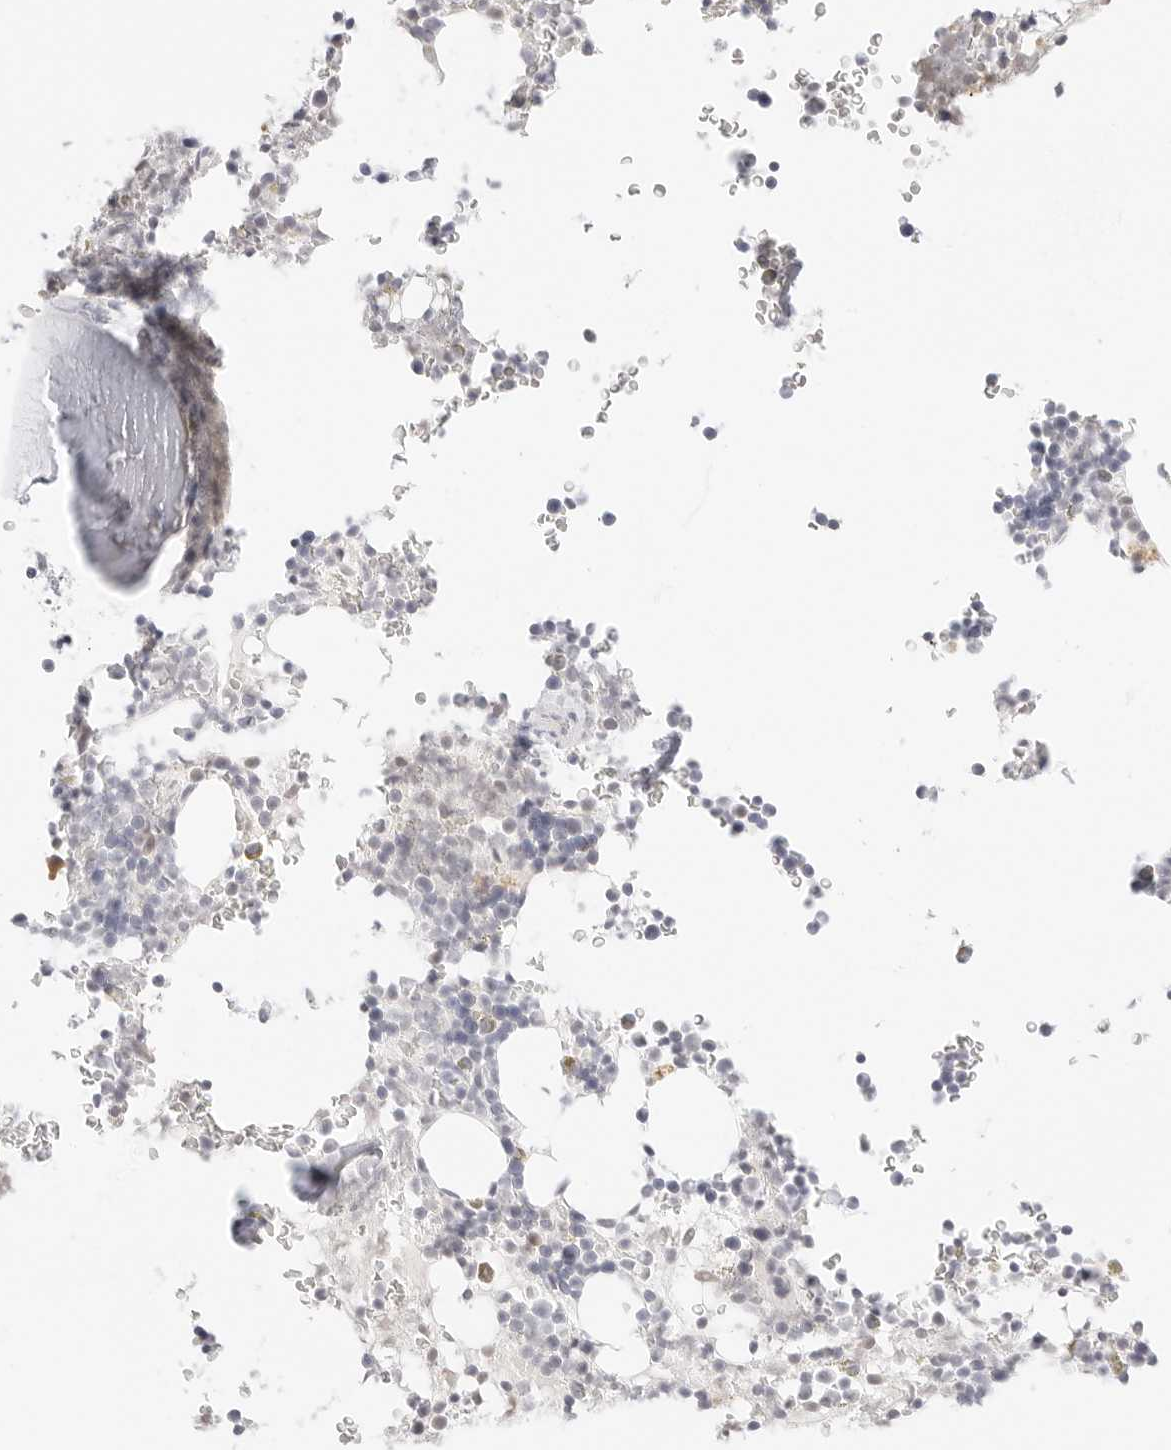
{"staining": {"intensity": "negative", "quantity": "none", "location": "none"}, "tissue": "bone marrow", "cell_type": "Hematopoietic cells", "image_type": "normal", "snomed": [{"axis": "morphology", "description": "Normal tissue, NOS"}, {"axis": "topography", "description": "Bone marrow"}], "caption": "Photomicrograph shows no protein staining in hematopoietic cells of normal bone marrow. (Stains: DAB (3,3'-diaminobenzidine) IHC with hematoxylin counter stain, Microscopy: brightfield microscopy at high magnification).", "gene": "XKR4", "patient": {"sex": "male", "age": 58}}